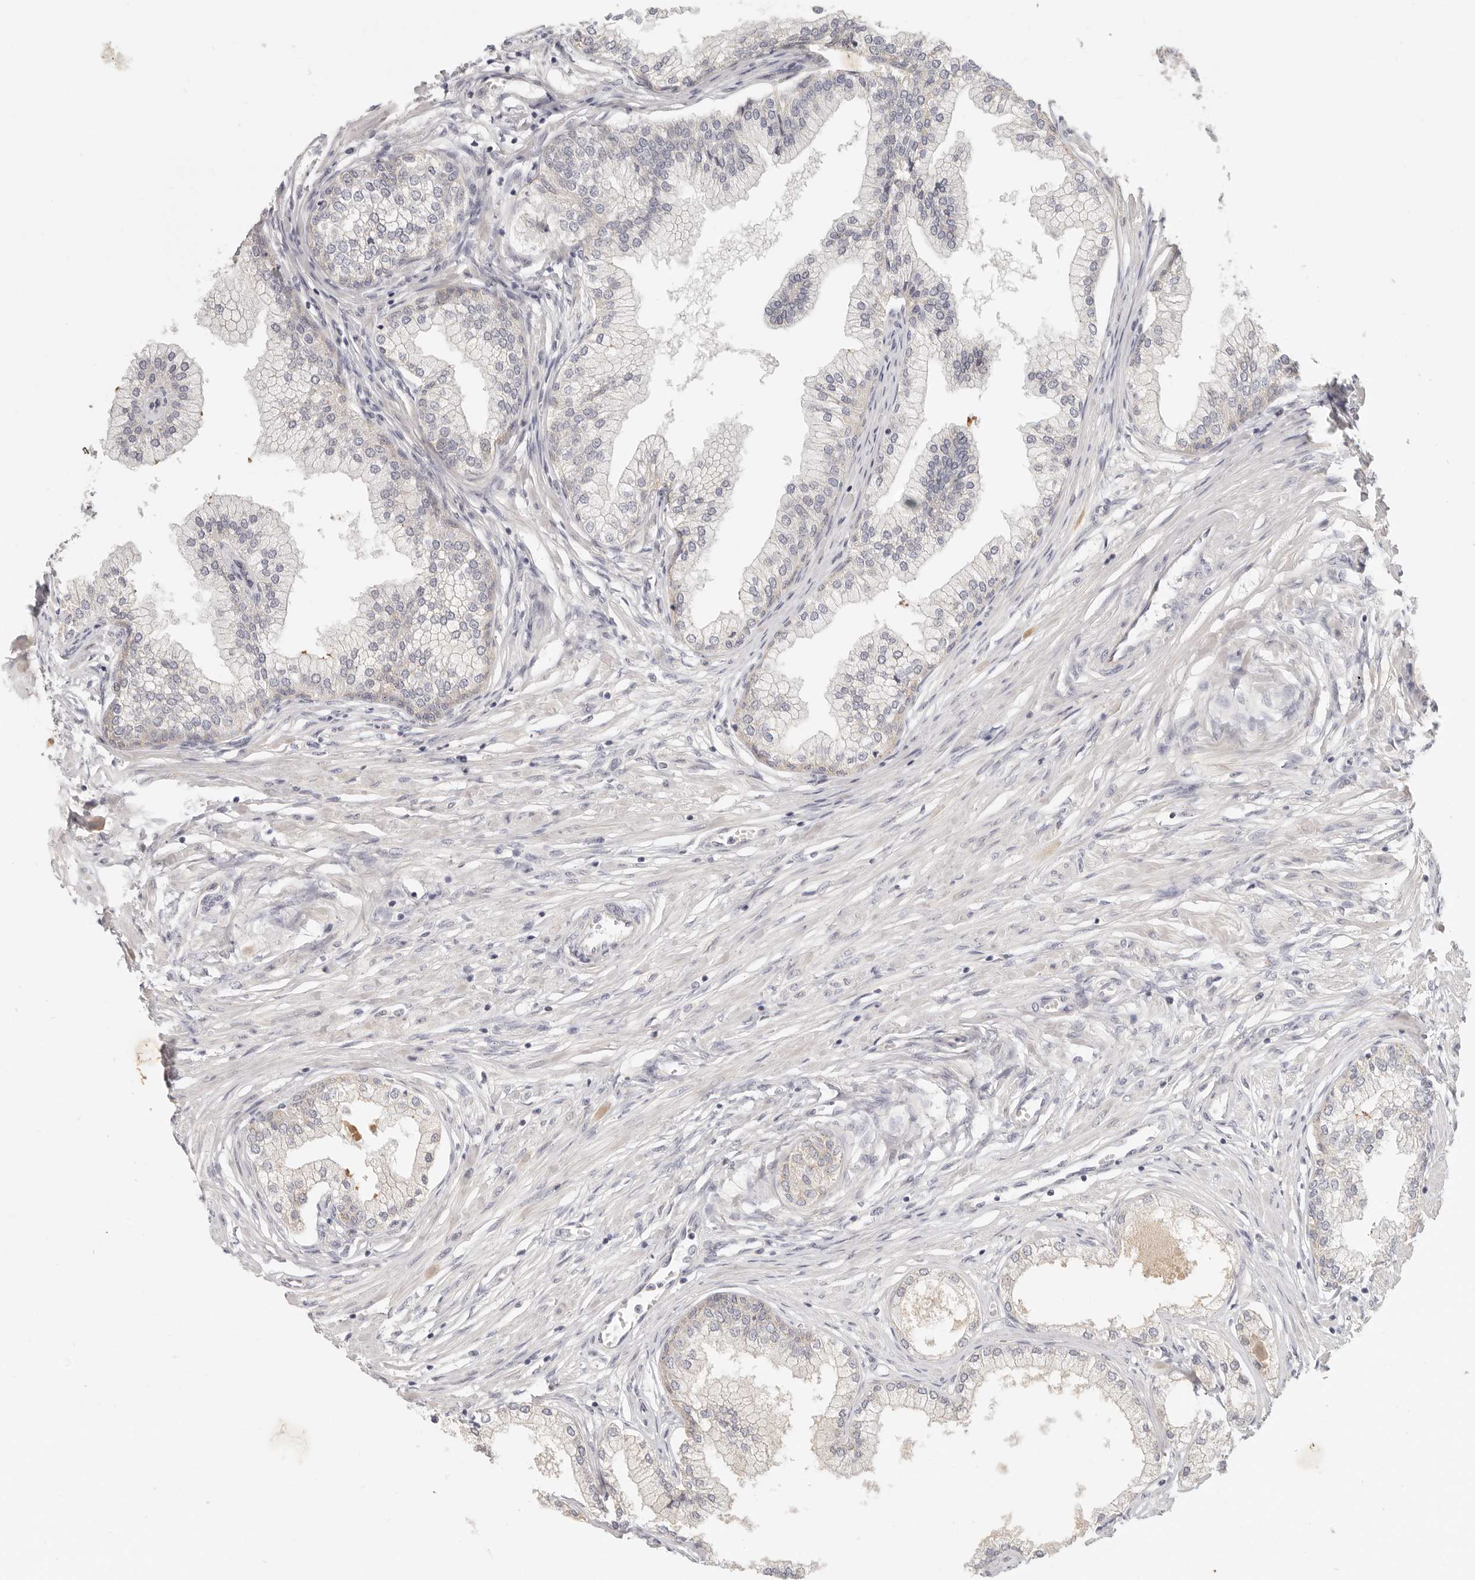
{"staining": {"intensity": "weak", "quantity": "25%-75%", "location": "cytoplasmic/membranous"}, "tissue": "prostate", "cell_type": "Glandular cells", "image_type": "normal", "snomed": [{"axis": "morphology", "description": "Normal tissue, NOS"}, {"axis": "morphology", "description": "Urothelial carcinoma, Low grade"}, {"axis": "topography", "description": "Urinary bladder"}, {"axis": "topography", "description": "Prostate"}], "caption": "A brown stain labels weak cytoplasmic/membranous positivity of a protein in glandular cells of normal prostate.", "gene": "ANXA9", "patient": {"sex": "male", "age": 60}}